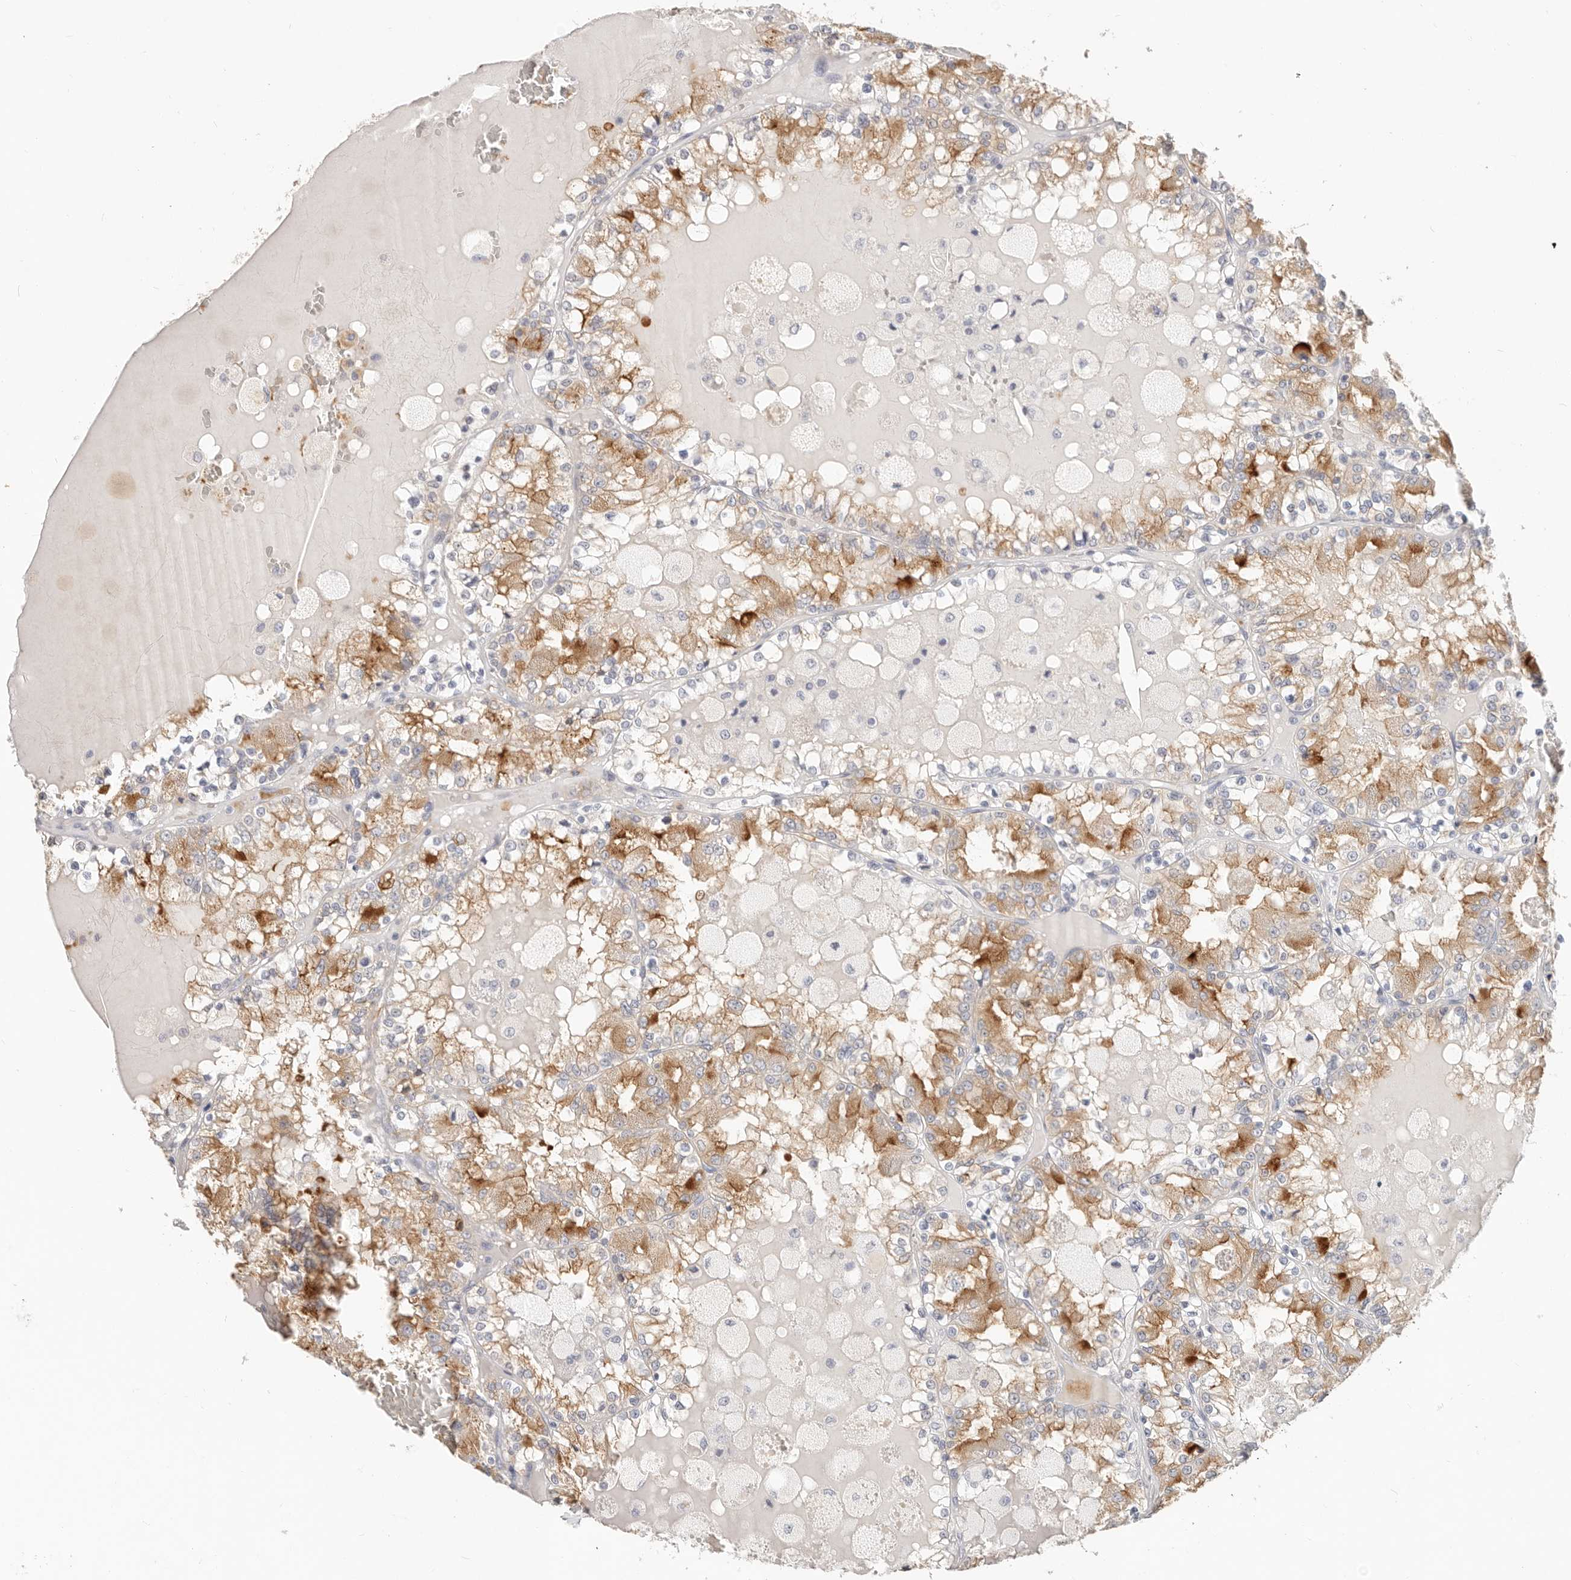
{"staining": {"intensity": "moderate", "quantity": "25%-75%", "location": "cytoplasmic/membranous"}, "tissue": "renal cancer", "cell_type": "Tumor cells", "image_type": "cancer", "snomed": [{"axis": "morphology", "description": "Adenocarcinoma, NOS"}, {"axis": "topography", "description": "Kidney"}], "caption": "Human renal cancer stained with a protein marker reveals moderate staining in tumor cells.", "gene": "TMEM63B", "patient": {"sex": "female", "age": 56}}